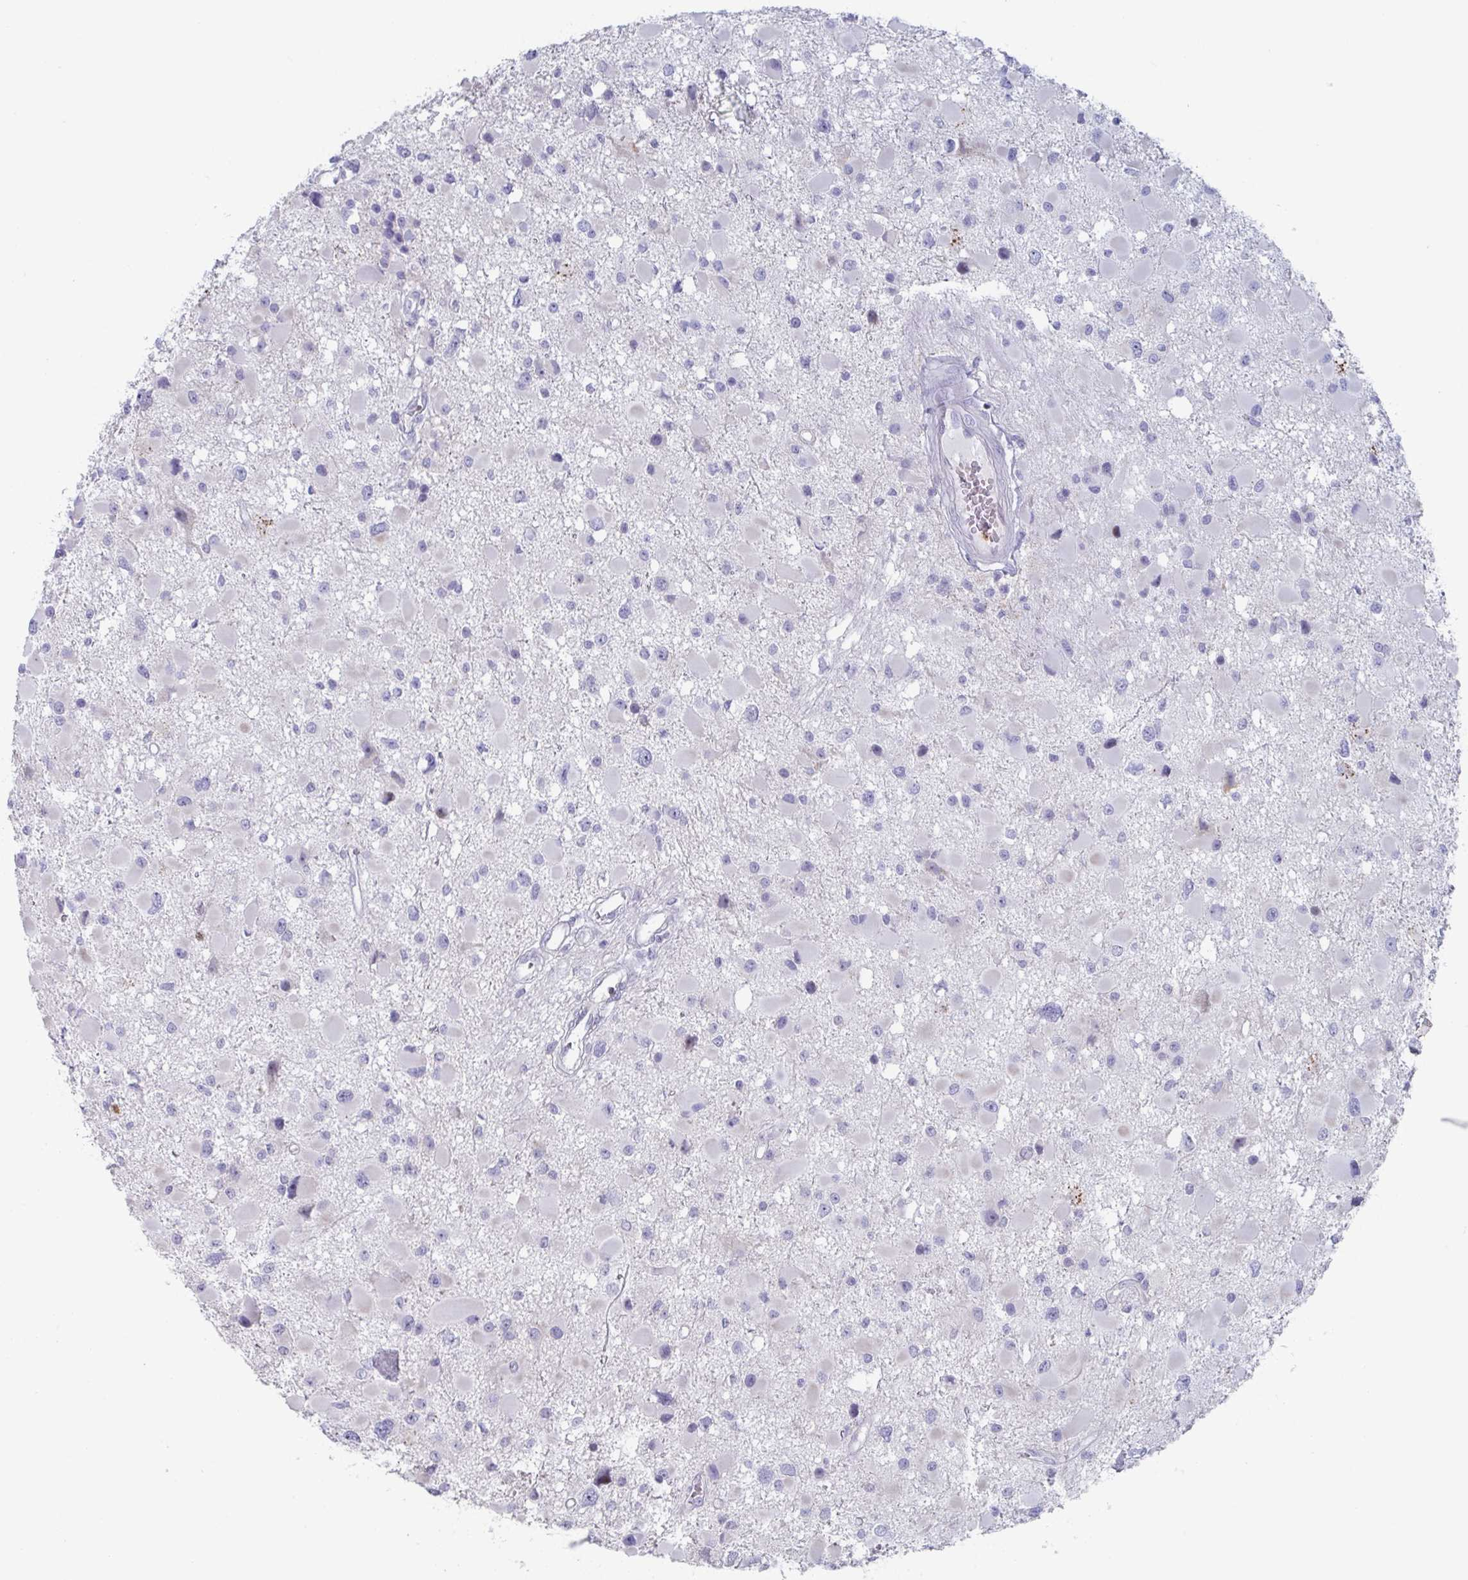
{"staining": {"intensity": "negative", "quantity": "none", "location": "none"}, "tissue": "glioma", "cell_type": "Tumor cells", "image_type": "cancer", "snomed": [{"axis": "morphology", "description": "Glioma, malignant, High grade"}, {"axis": "topography", "description": "Brain"}], "caption": "DAB (3,3'-diaminobenzidine) immunohistochemical staining of human malignant glioma (high-grade) reveals no significant staining in tumor cells.", "gene": "CYP4F11", "patient": {"sex": "male", "age": 54}}